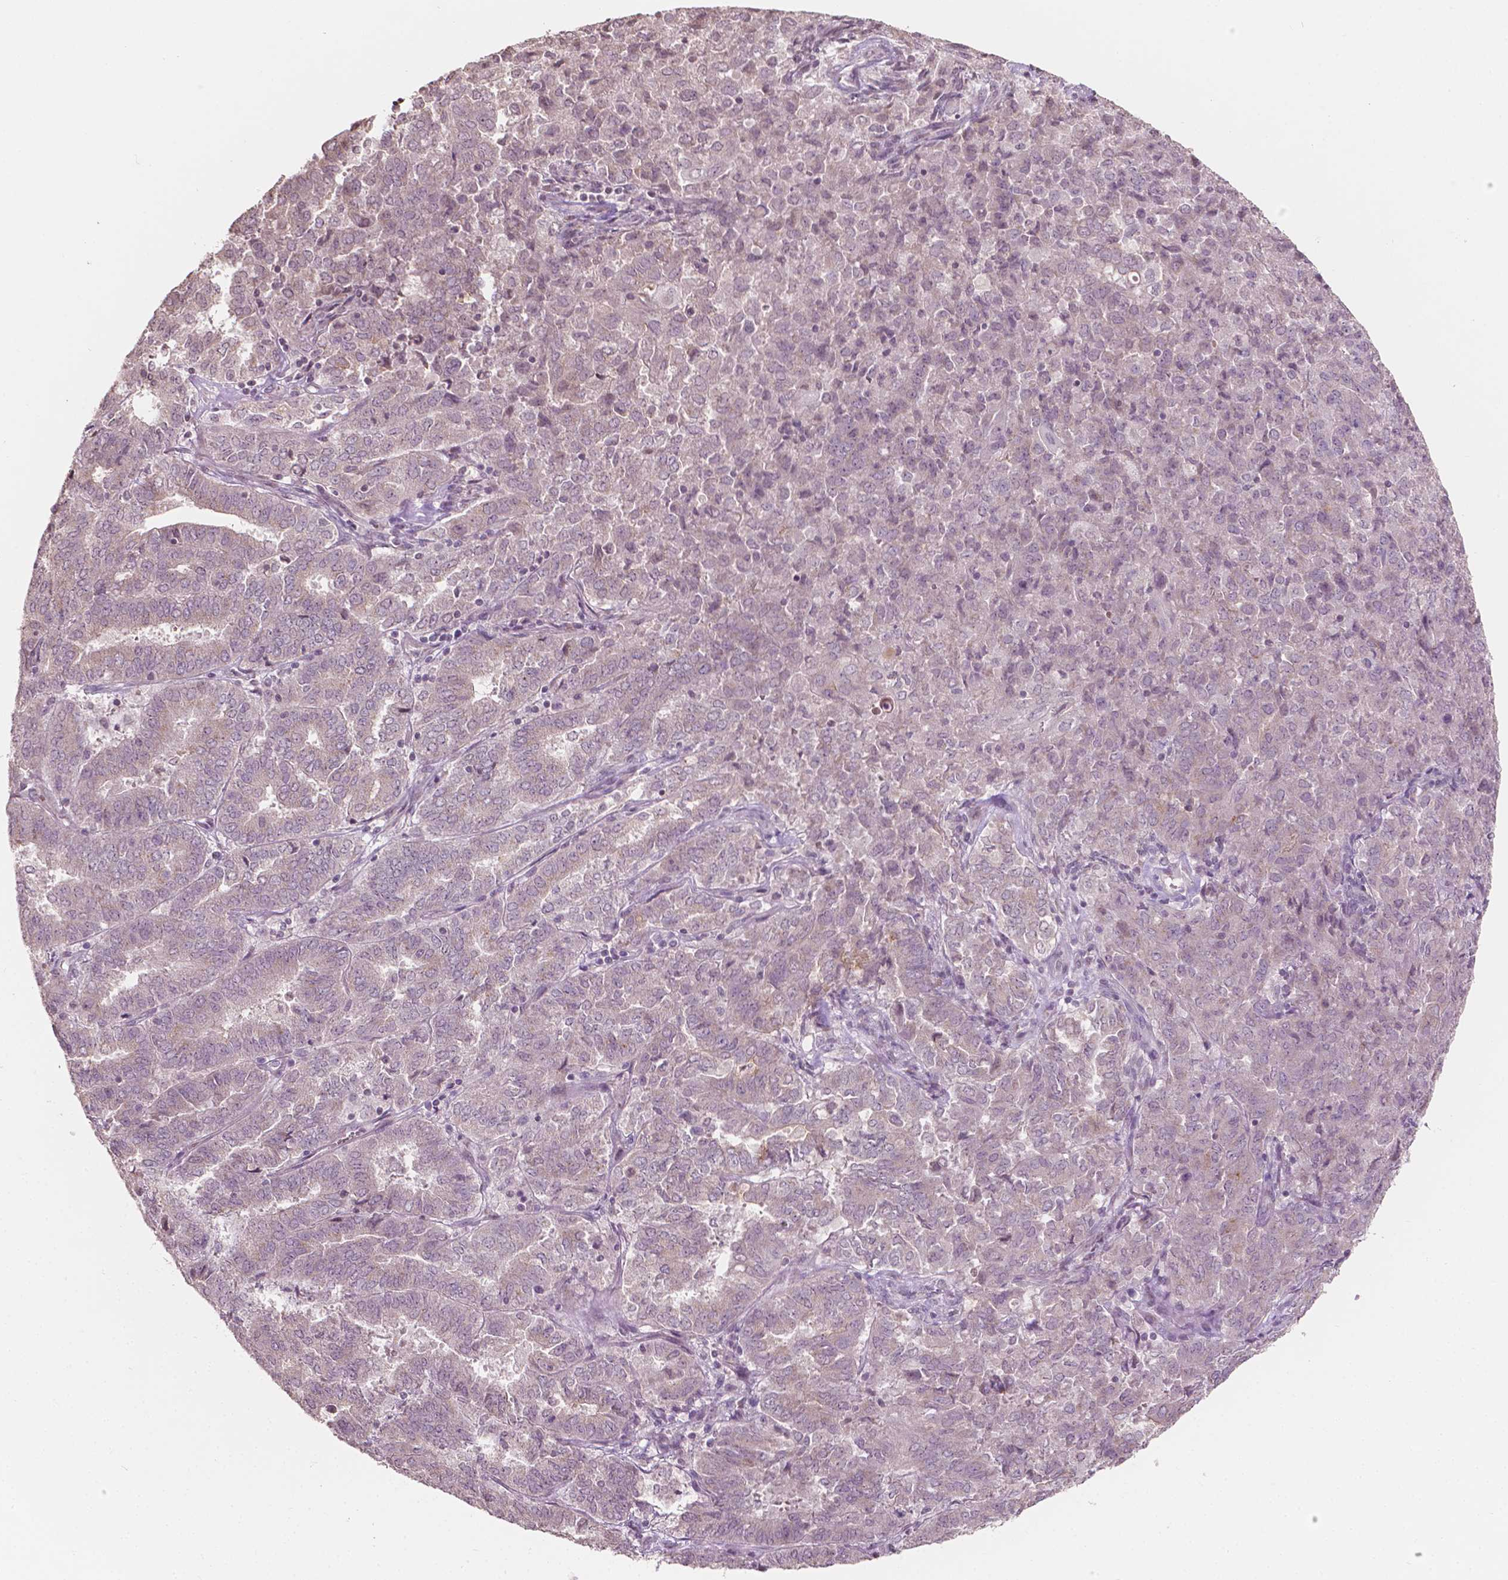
{"staining": {"intensity": "weak", "quantity": ">75%", "location": "cytoplasmic/membranous"}, "tissue": "endometrial cancer", "cell_type": "Tumor cells", "image_type": "cancer", "snomed": [{"axis": "morphology", "description": "Adenocarcinoma, NOS"}, {"axis": "topography", "description": "Endometrium"}], "caption": "Immunohistochemical staining of endometrial adenocarcinoma demonstrates low levels of weak cytoplasmic/membranous protein positivity in approximately >75% of tumor cells.", "gene": "NOS1AP", "patient": {"sex": "female", "age": 72}}